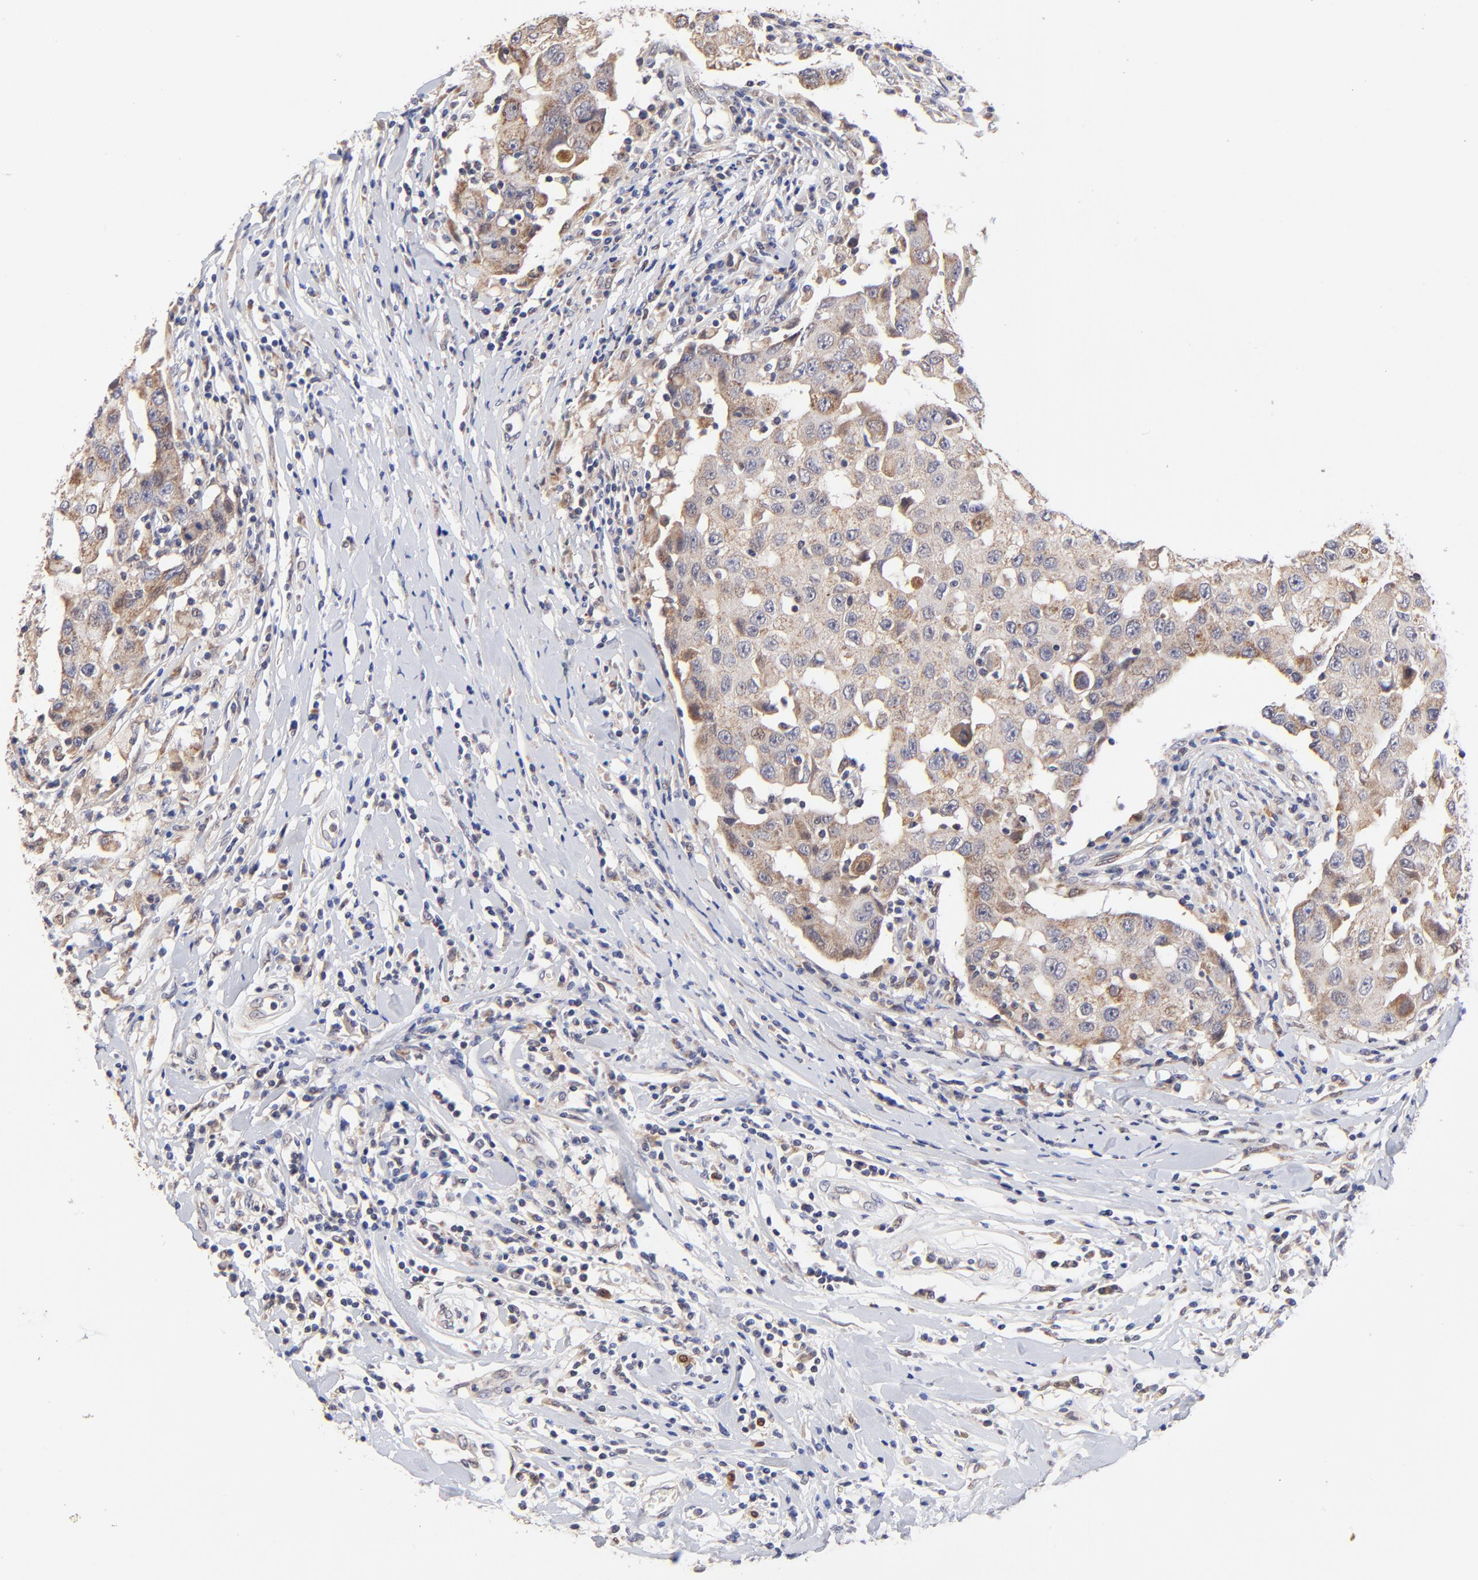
{"staining": {"intensity": "moderate", "quantity": ">75%", "location": "cytoplasmic/membranous"}, "tissue": "breast cancer", "cell_type": "Tumor cells", "image_type": "cancer", "snomed": [{"axis": "morphology", "description": "Duct carcinoma"}, {"axis": "topography", "description": "Breast"}], "caption": "Breast intraductal carcinoma stained with a protein marker reveals moderate staining in tumor cells.", "gene": "FBXL12", "patient": {"sex": "female", "age": 27}}